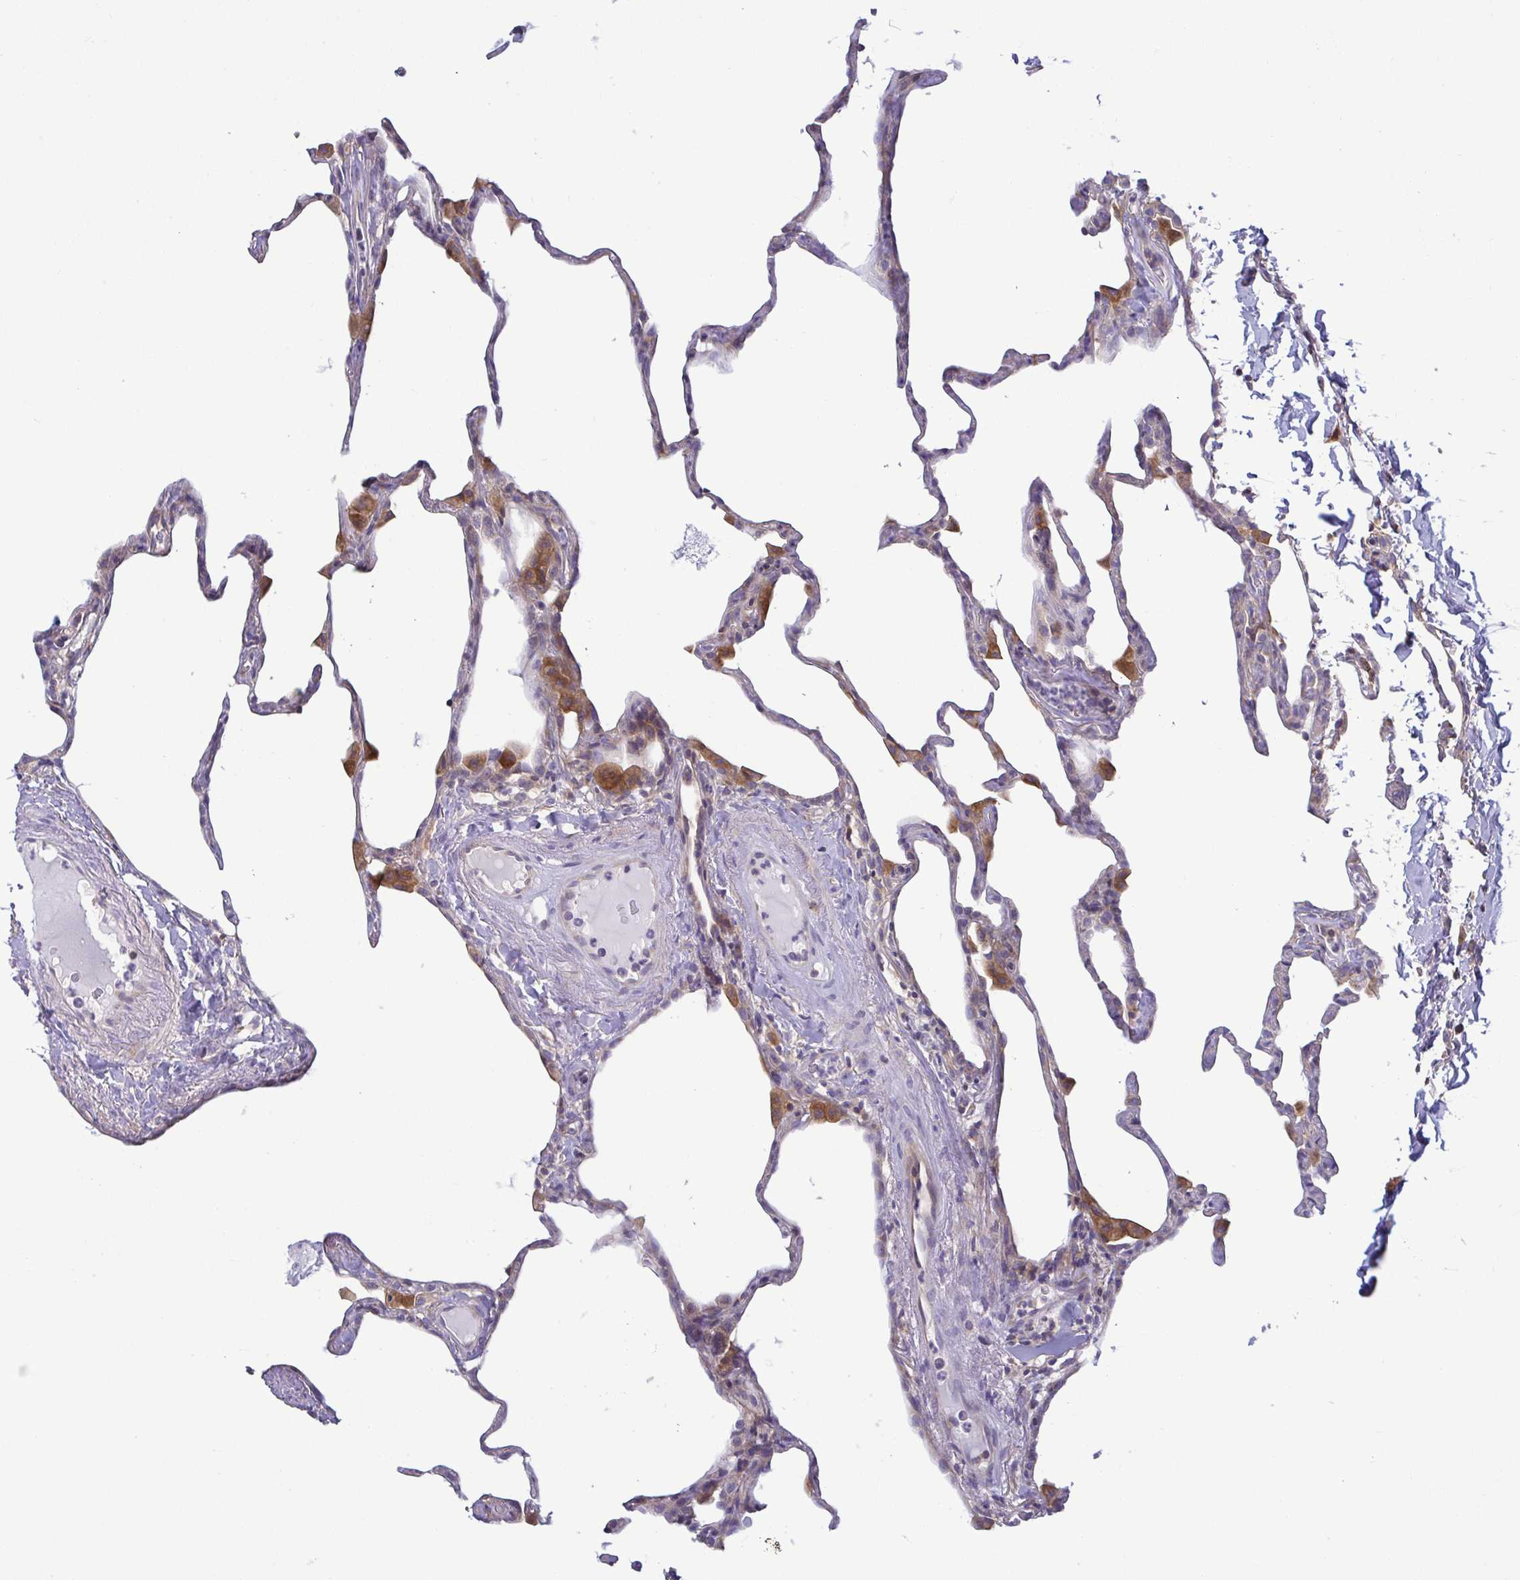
{"staining": {"intensity": "moderate", "quantity": "25%-75%", "location": "cytoplasmic/membranous"}, "tissue": "lung", "cell_type": "Alveolar cells", "image_type": "normal", "snomed": [{"axis": "morphology", "description": "Normal tissue, NOS"}, {"axis": "topography", "description": "Lung"}], "caption": "The immunohistochemical stain shows moderate cytoplasmic/membranous positivity in alveolar cells of normal lung. The protein of interest is stained brown, and the nuclei are stained in blue (DAB (3,3'-diaminobenzidine) IHC with brightfield microscopy, high magnification).", "gene": "LMF2", "patient": {"sex": "male", "age": 65}}